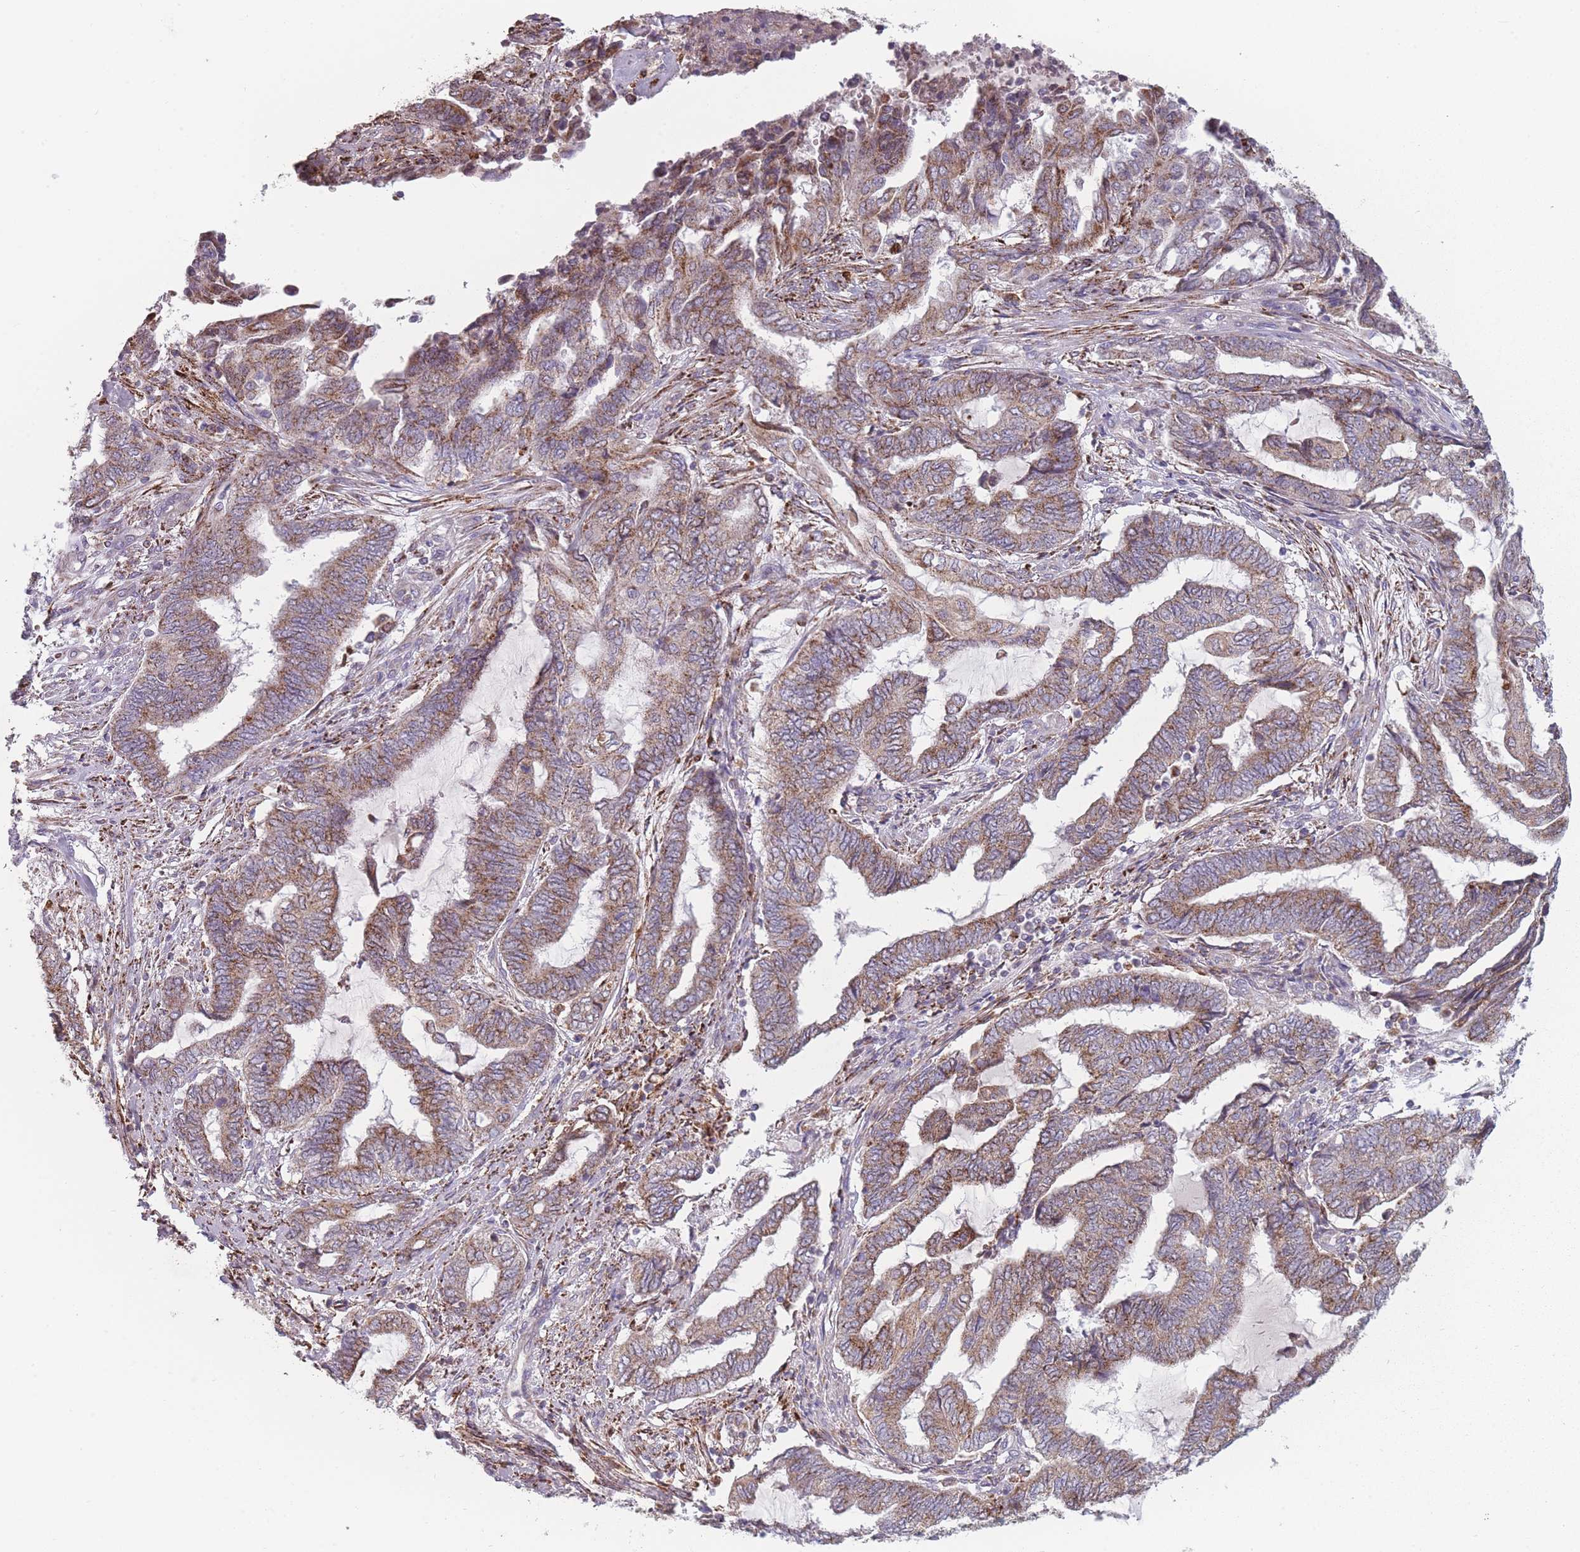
{"staining": {"intensity": "moderate", "quantity": ">75%", "location": "cytoplasmic/membranous"}, "tissue": "endometrial cancer", "cell_type": "Tumor cells", "image_type": "cancer", "snomed": [{"axis": "morphology", "description": "Adenocarcinoma, NOS"}, {"axis": "topography", "description": "Uterus"}, {"axis": "topography", "description": "Endometrium"}], "caption": "Endometrial cancer stained with a protein marker exhibits moderate staining in tumor cells.", "gene": "PEX11B", "patient": {"sex": "female", "age": 70}}